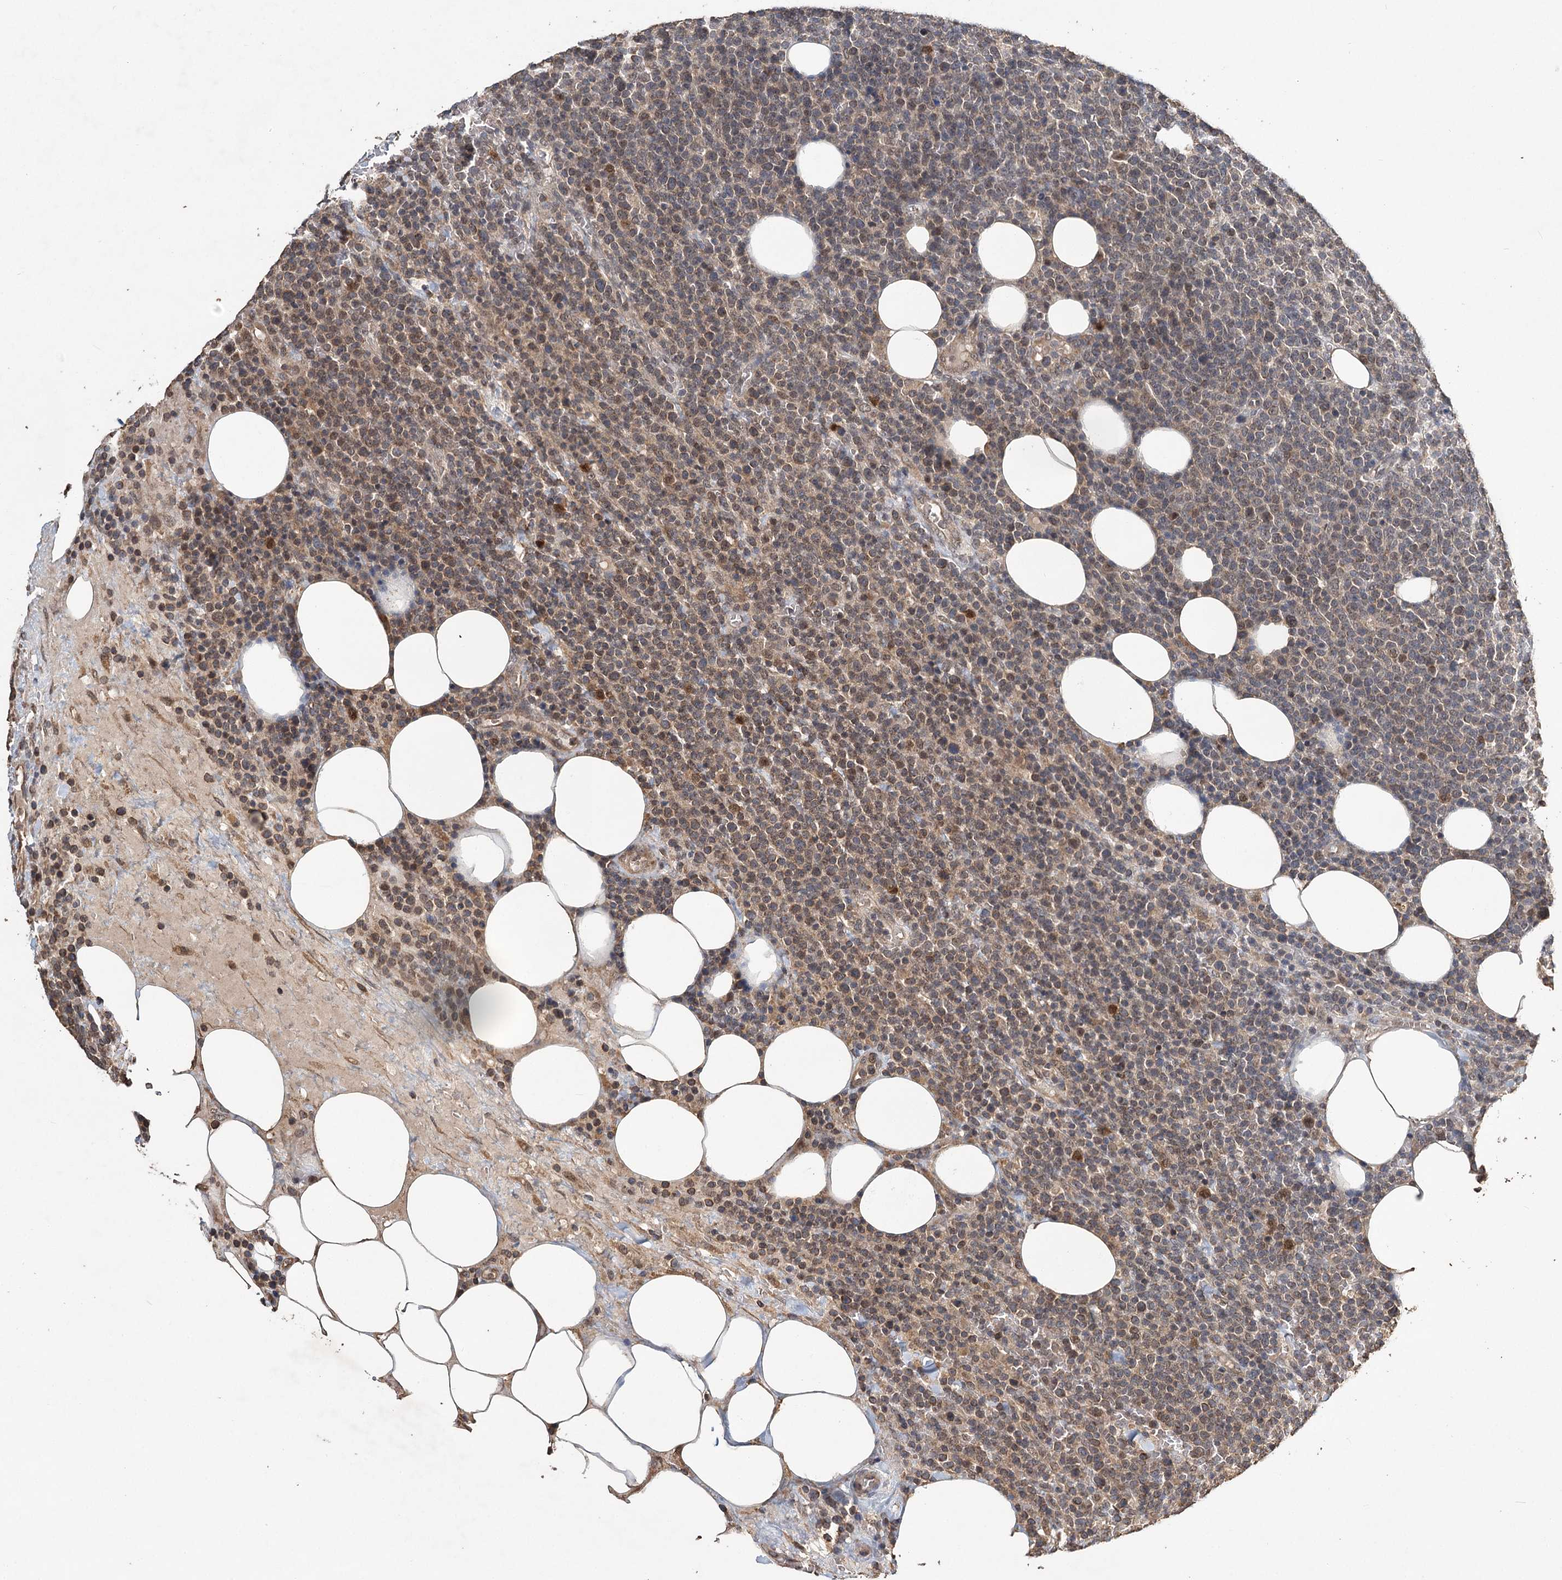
{"staining": {"intensity": "weak", "quantity": "25%-75%", "location": "cytoplasmic/membranous,nuclear"}, "tissue": "lymphoma", "cell_type": "Tumor cells", "image_type": "cancer", "snomed": [{"axis": "morphology", "description": "Malignant lymphoma, non-Hodgkin's type, High grade"}, {"axis": "topography", "description": "Lymph node"}], "caption": "Immunohistochemical staining of high-grade malignant lymphoma, non-Hodgkin's type displays low levels of weak cytoplasmic/membranous and nuclear protein staining in approximately 25%-75% of tumor cells. The staining was performed using DAB to visualize the protein expression in brown, while the nuclei were stained in blue with hematoxylin (Magnification: 20x).", "gene": "NOPCHAP1", "patient": {"sex": "male", "age": 61}}